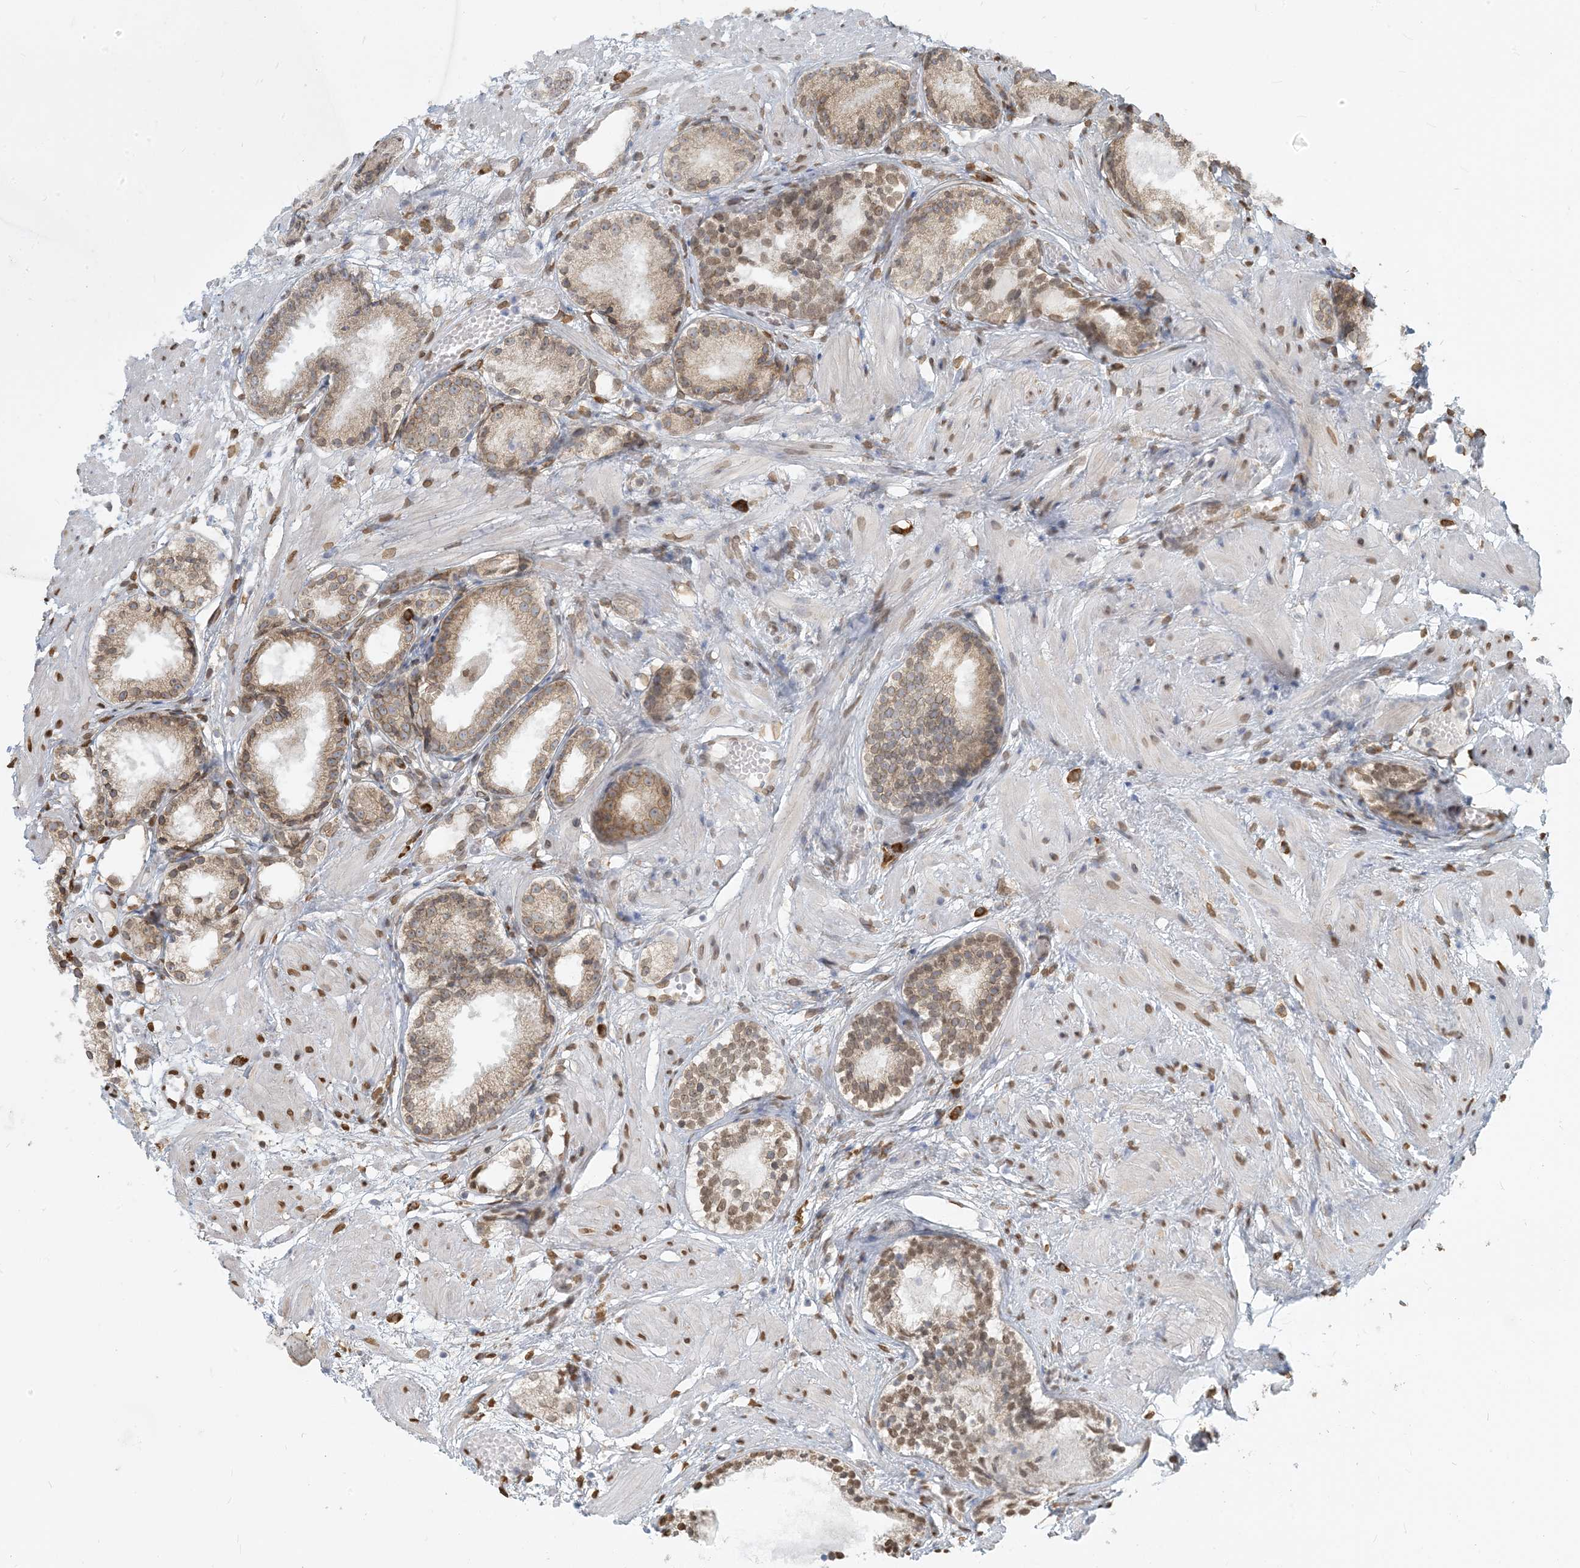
{"staining": {"intensity": "moderate", "quantity": ">75%", "location": "cytoplasmic/membranous,nuclear"}, "tissue": "prostate cancer", "cell_type": "Tumor cells", "image_type": "cancer", "snomed": [{"axis": "morphology", "description": "Adenocarcinoma, Low grade"}, {"axis": "topography", "description": "Prostate"}], "caption": "Immunohistochemical staining of low-grade adenocarcinoma (prostate) reveals medium levels of moderate cytoplasmic/membranous and nuclear expression in about >75% of tumor cells.", "gene": "WWP1", "patient": {"sex": "male", "age": 88}}